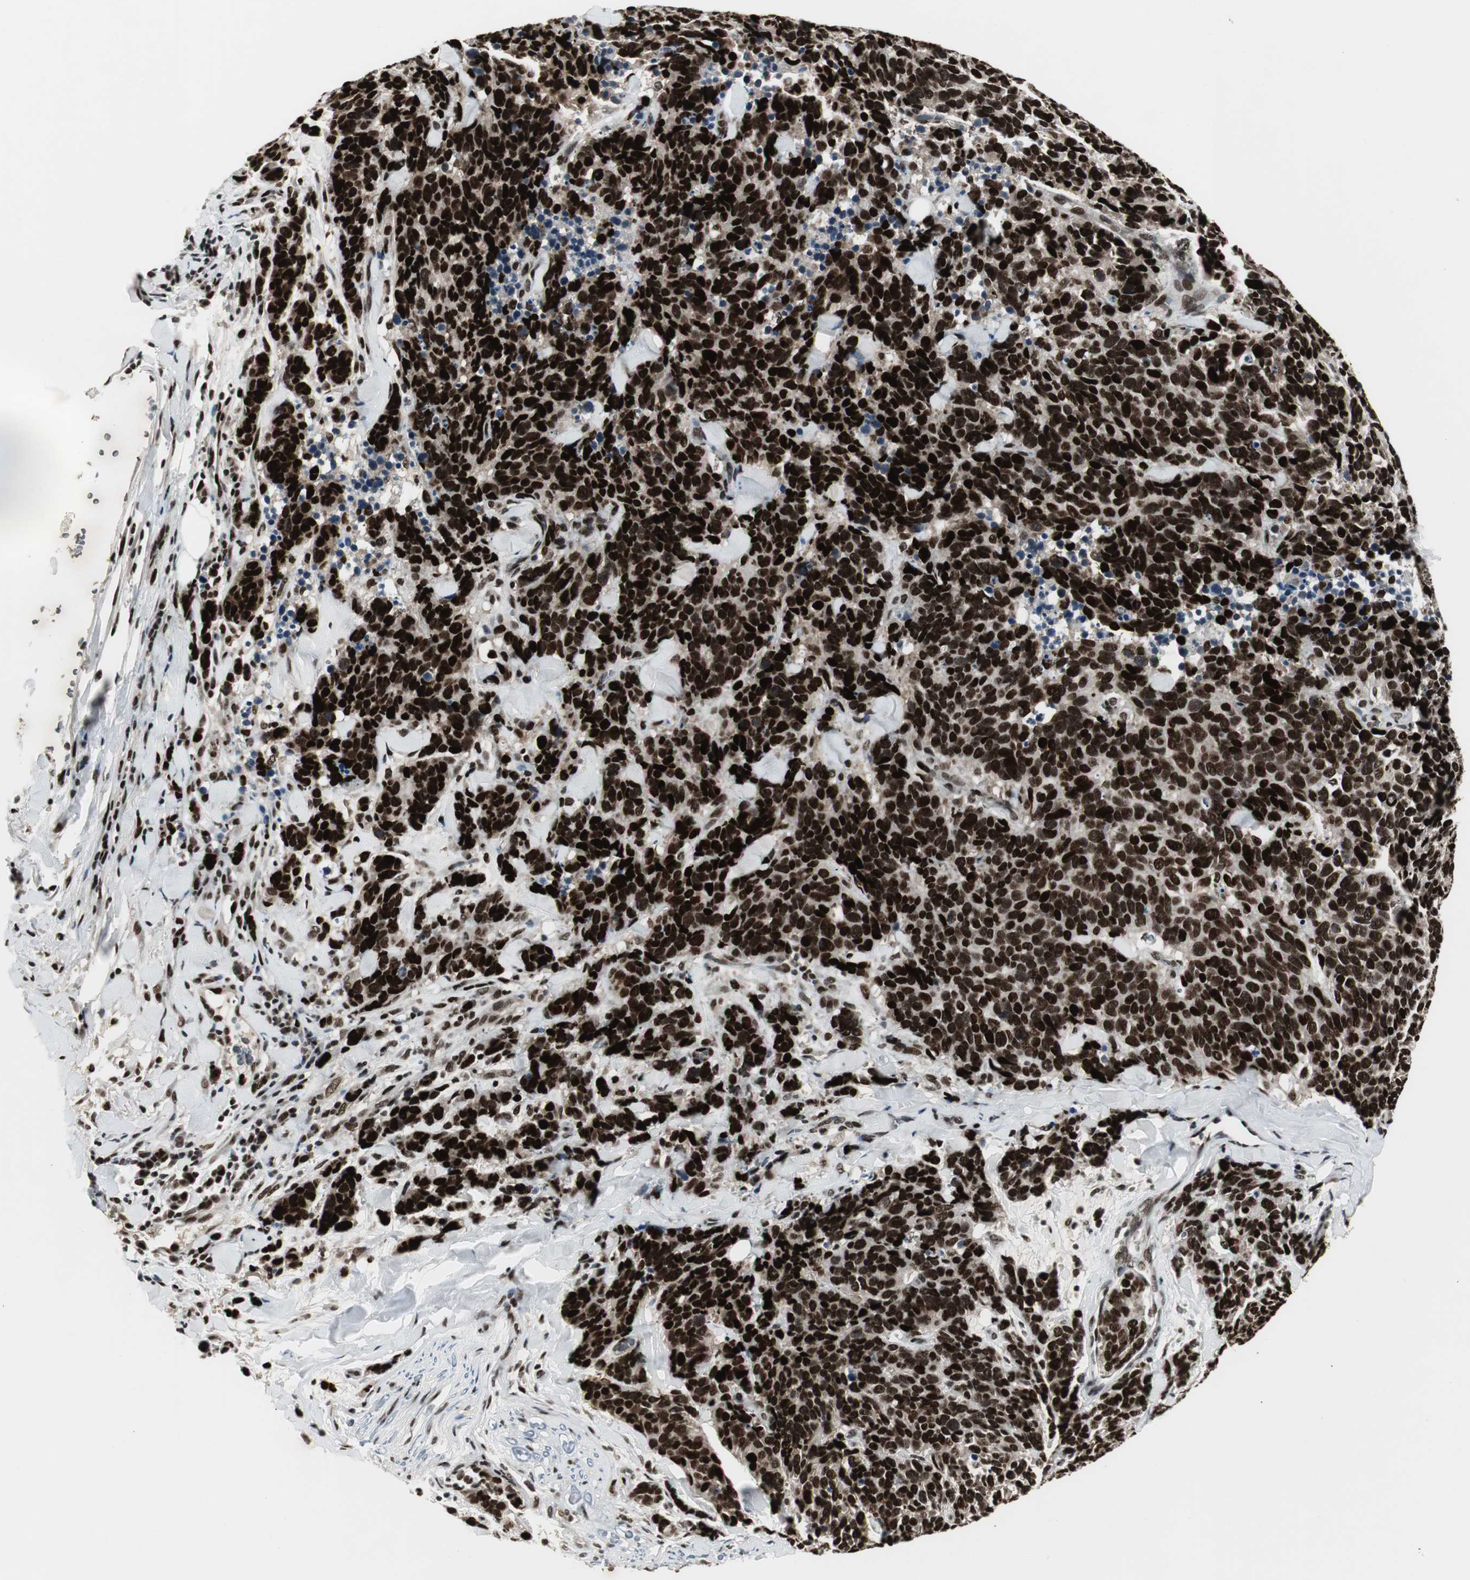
{"staining": {"intensity": "strong", "quantity": ">75%", "location": "nuclear"}, "tissue": "lung cancer", "cell_type": "Tumor cells", "image_type": "cancer", "snomed": [{"axis": "morphology", "description": "Neoplasm, malignant, NOS"}, {"axis": "topography", "description": "Lung"}], "caption": "Approximately >75% of tumor cells in lung malignant neoplasm exhibit strong nuclear protein staining as visualized by brown immunohistochemical staining.", "gene": "TAF5", "patient": {"sex": "female", "age": 58}}